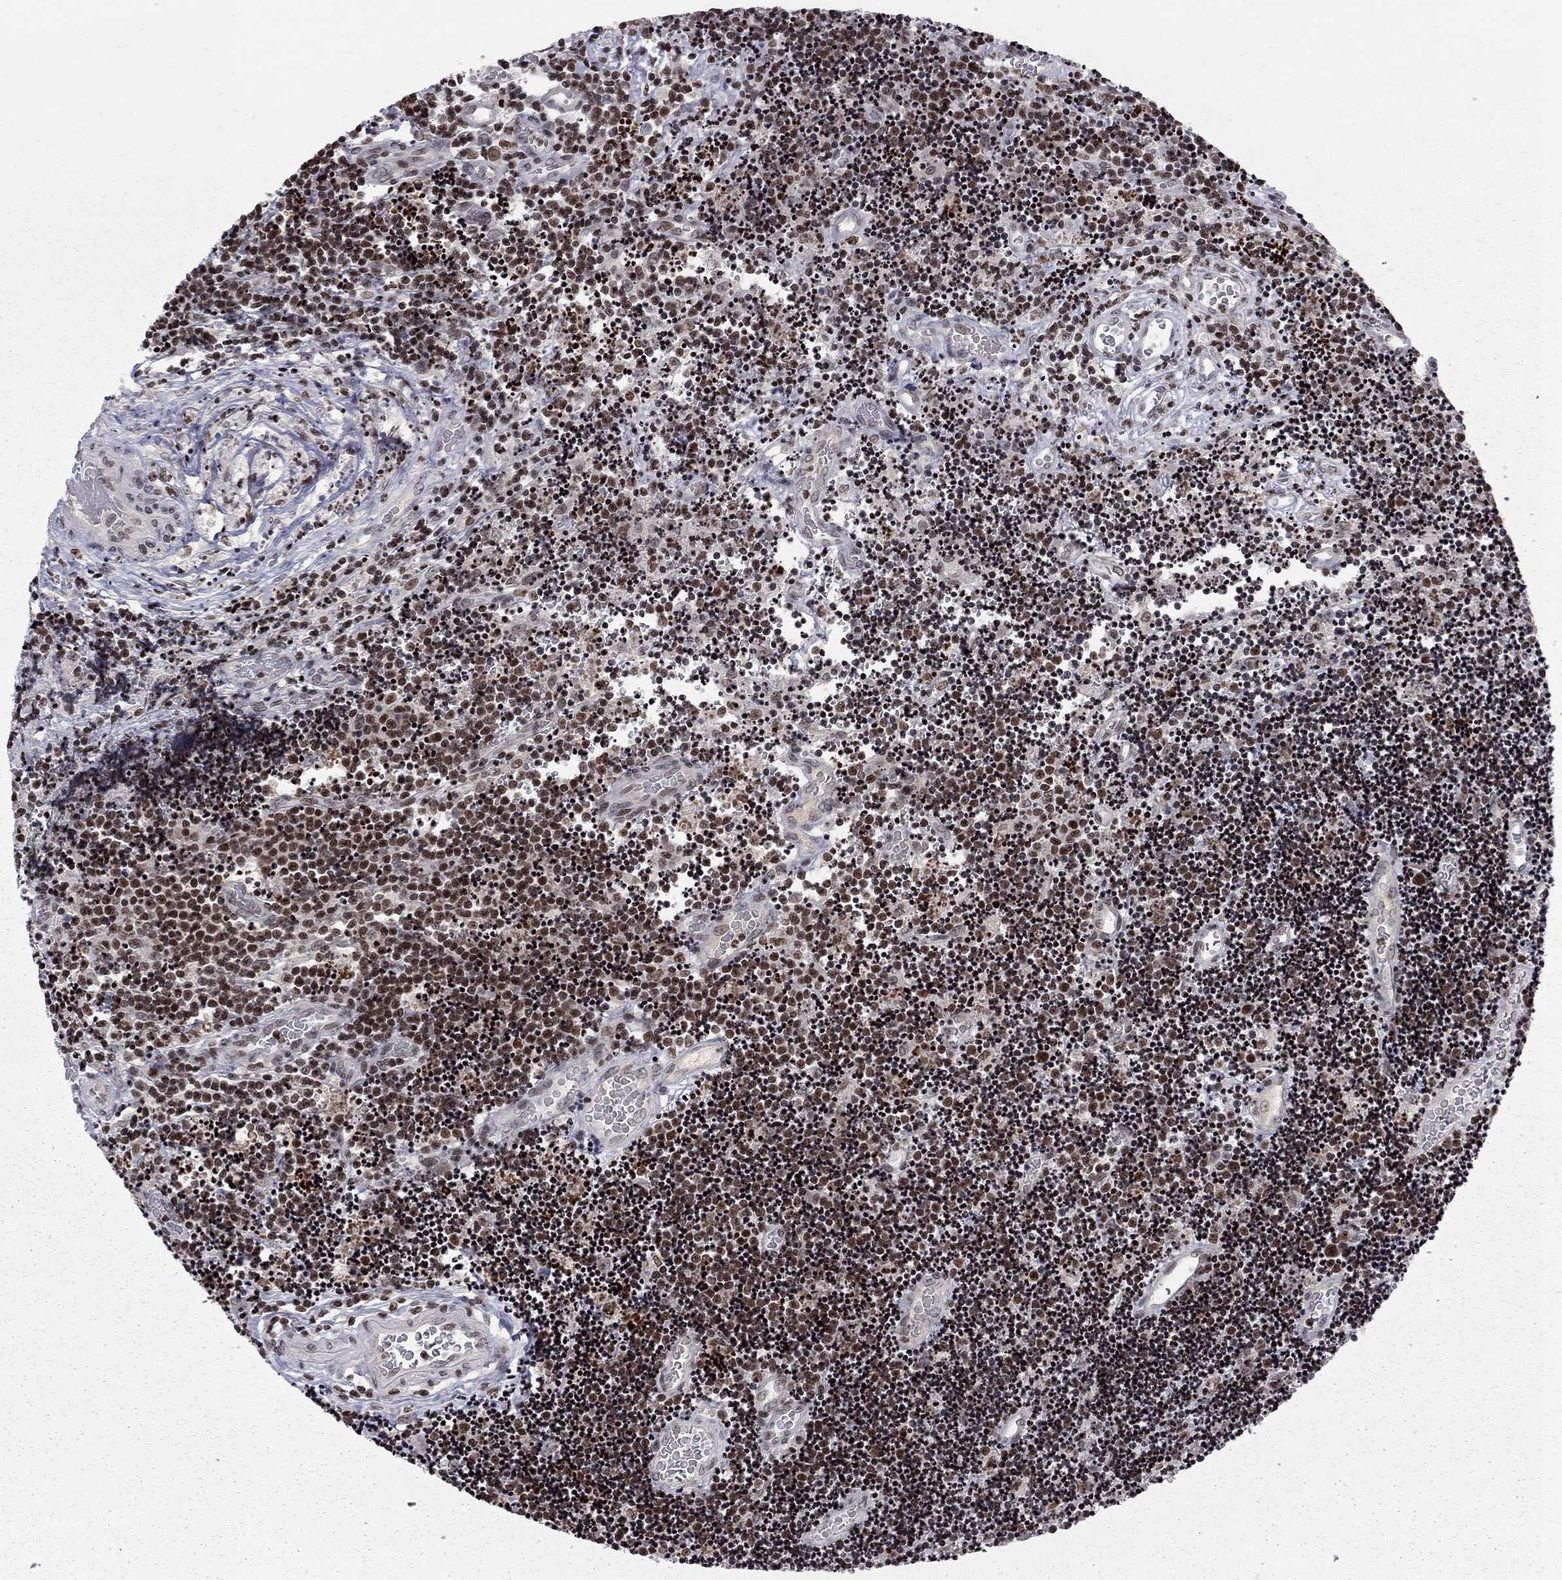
{"staining": {"intensity": "strong", "quantity": ">75%", "location": "nuclear"}, "tissue": "lymphoma", "cell_type": "Tumor cells", "image_type": "cancer", "snomed": [{"axis": "morphology", "description": "Malignant lymphoma, non-Hodgkin's type, Low grade"}, {"axis": "topography", "description": "Brain"}], "caption": "Lymphoma stained for a protein (brown) shows strong nuclear positive positivity in about >75% of tumor cells.", "gene": "RNASEH2C", "patient": {"sex": "female", "age": 66}}